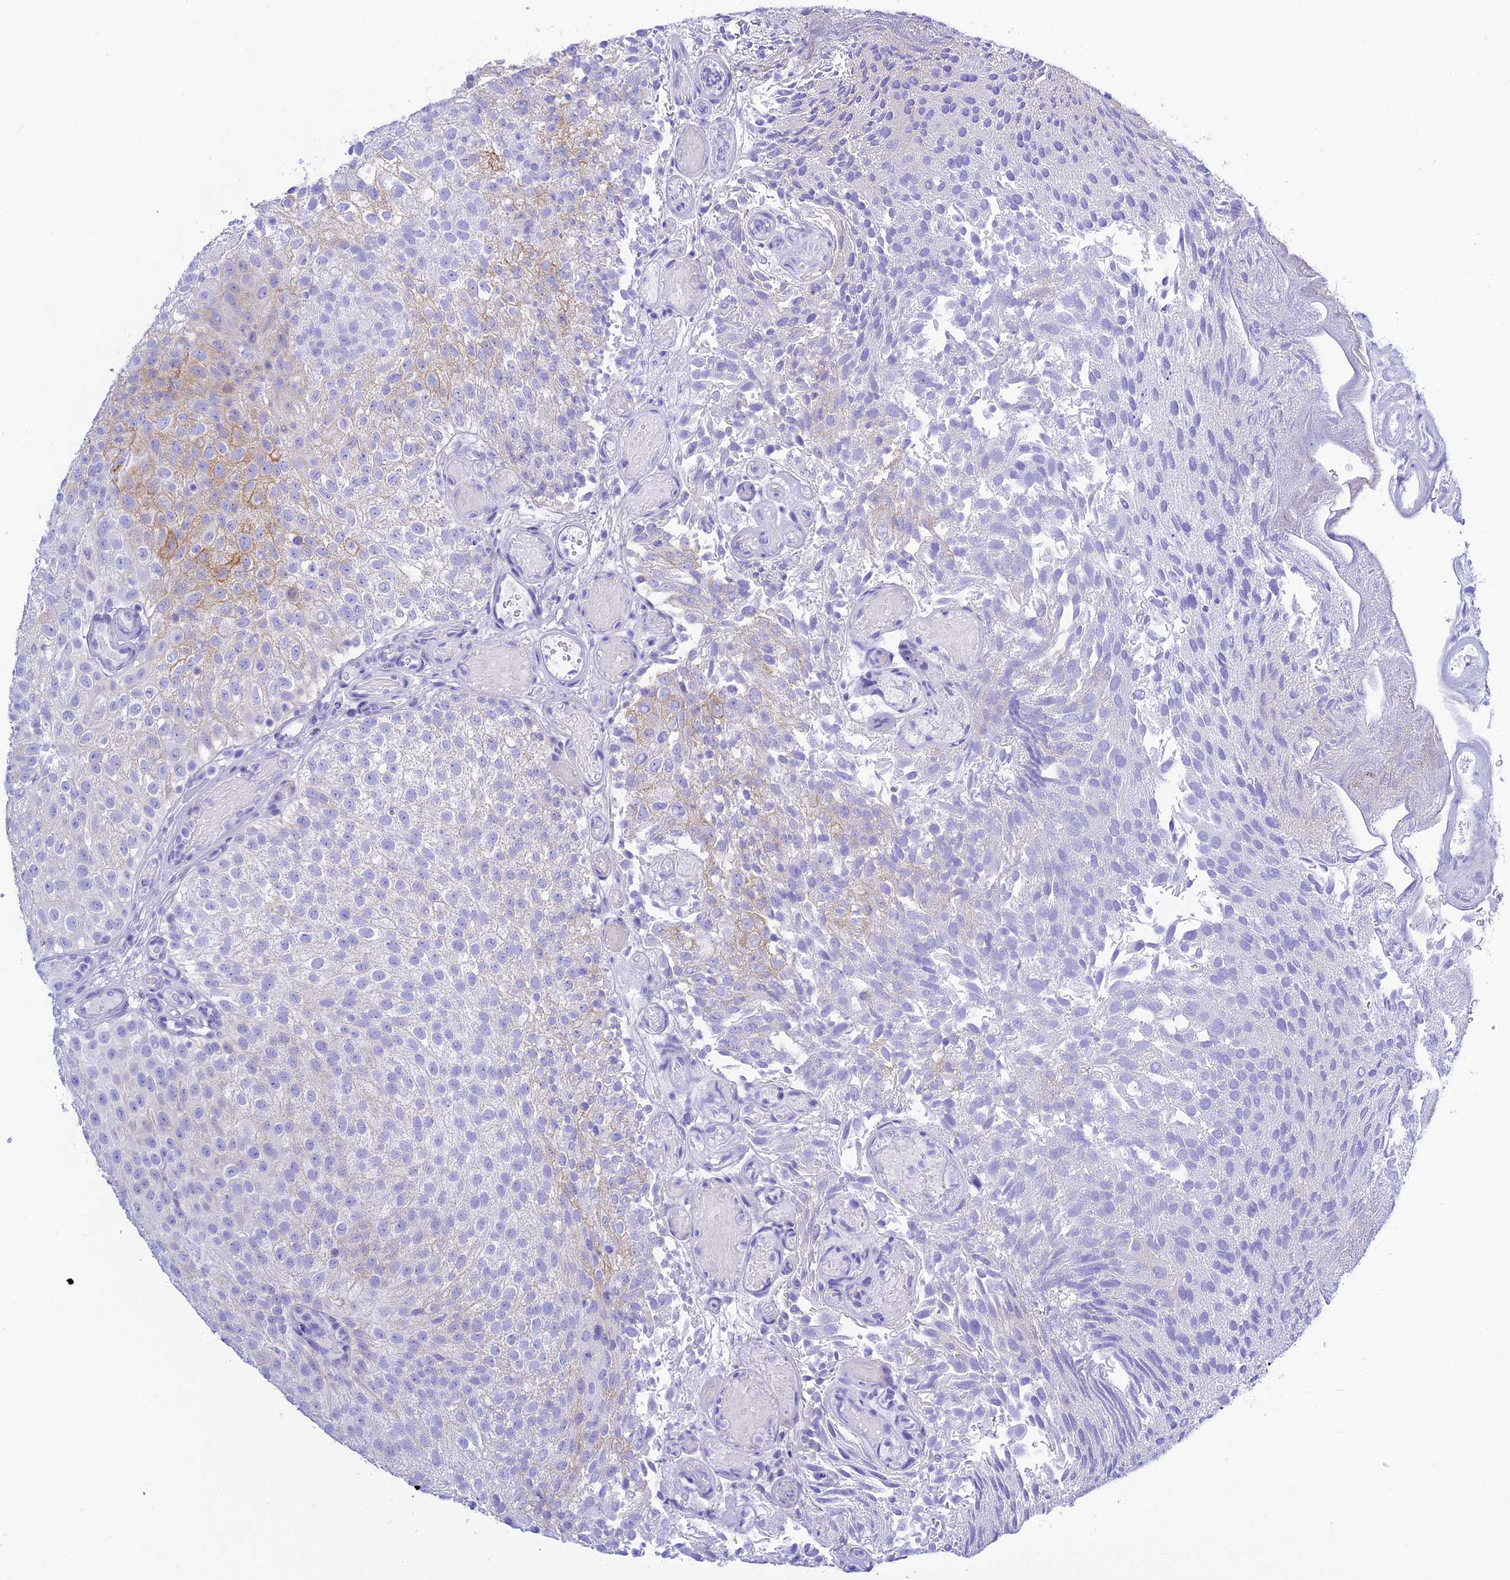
{"staining": {"intensity": "weak", "quantity": "<25%", "location": "cytoplasmic/membranous"}, "tissue": "urothelial cancer", "cell_type": "Tumor cells", "image_type": "cancer", "snomed": [{"axis": "morphology", "description": "Urothelial carcinoma, Low grade"}, {"axis": "topography", "description": "Urinary bladder"}], "caption": "There is no significant expression in tumor cells of low-grade urothelial carcinoma.", "gene": "PRNP", "patient": {"sex": "male", "age": 78}}